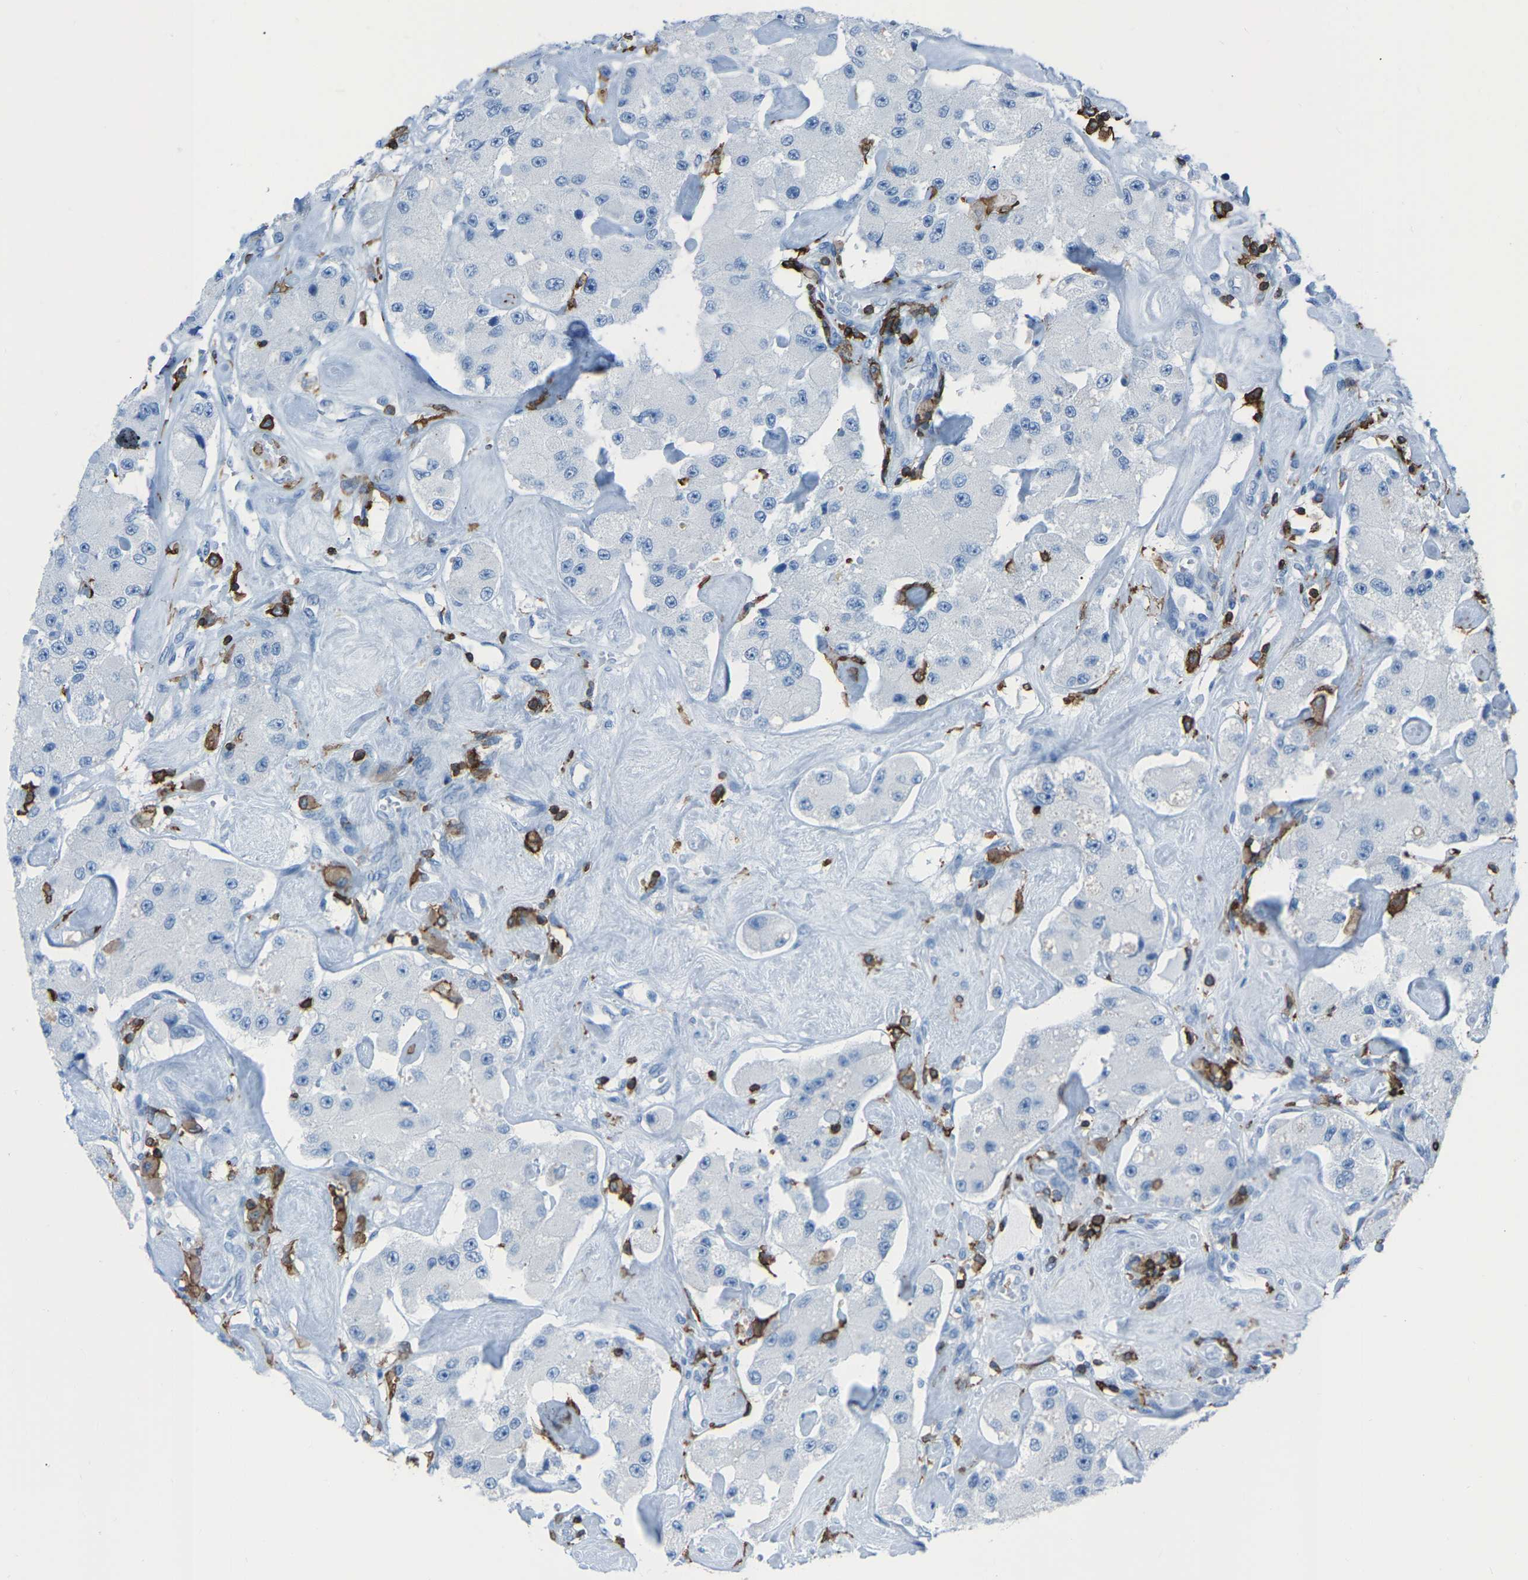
{"staining": {"intensity": "negative", "quantity": "none", "location": "none"}, "tissue": "carcinoid", "cell_type": "Tumor cells", "image_type": "cancer", "snomed": [{"axis": "morphology", "description": "Carcinoid, malignant, NOS"}, {"axis": "topography", "description": "Pancreas"}], "caption": "A histopathology image of carcinoid (malignant) stained for a protein exhibits no brown staining in tumor cells.", "gene": "LSP1", "patient": {"sex": "male", "age": 41}}